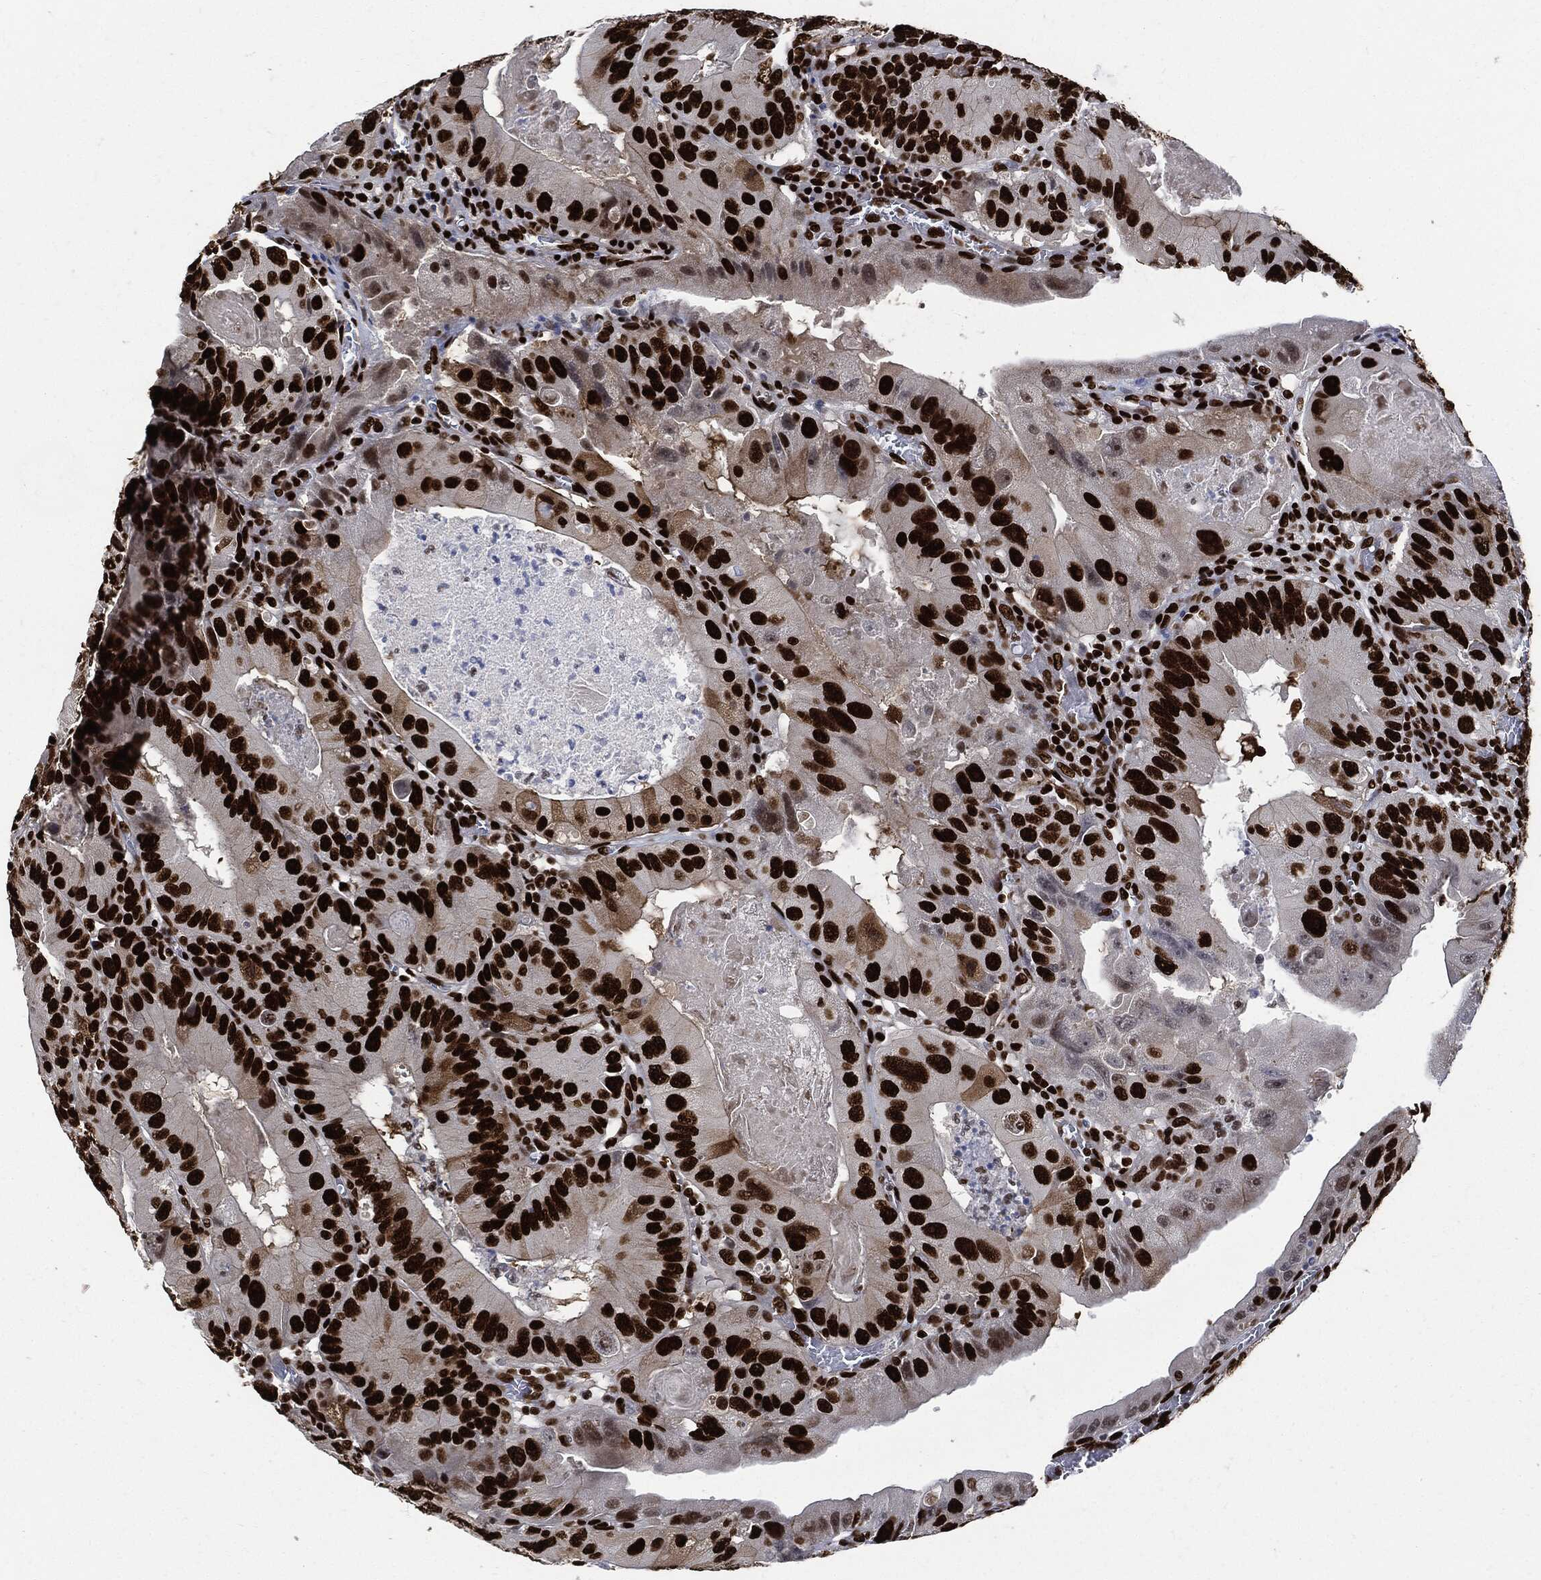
{"staining": {"intensity": "strong", "quantity": ">75%", "location": "nuclear"}, "tissue": "colorectal cancer", "cell_type": "Tumor cells", "image_type": "cancer", "snomed": [{"axis": "morphology", "description": "Adenocarcinoma, NOS"}, {"axis": "topography", "description": "Colon"}], "caption": "Immunohistochemistry (IHC) of colorectal cancer (adenocarcinoma) shows high levels of strong nuclear expression in about >75% of tumor cells. (brown staining indicates protein expression, while blue staining denotes nuclei).", "gene": "RECQL", "patient": {"sex": "female", "age": 86}}